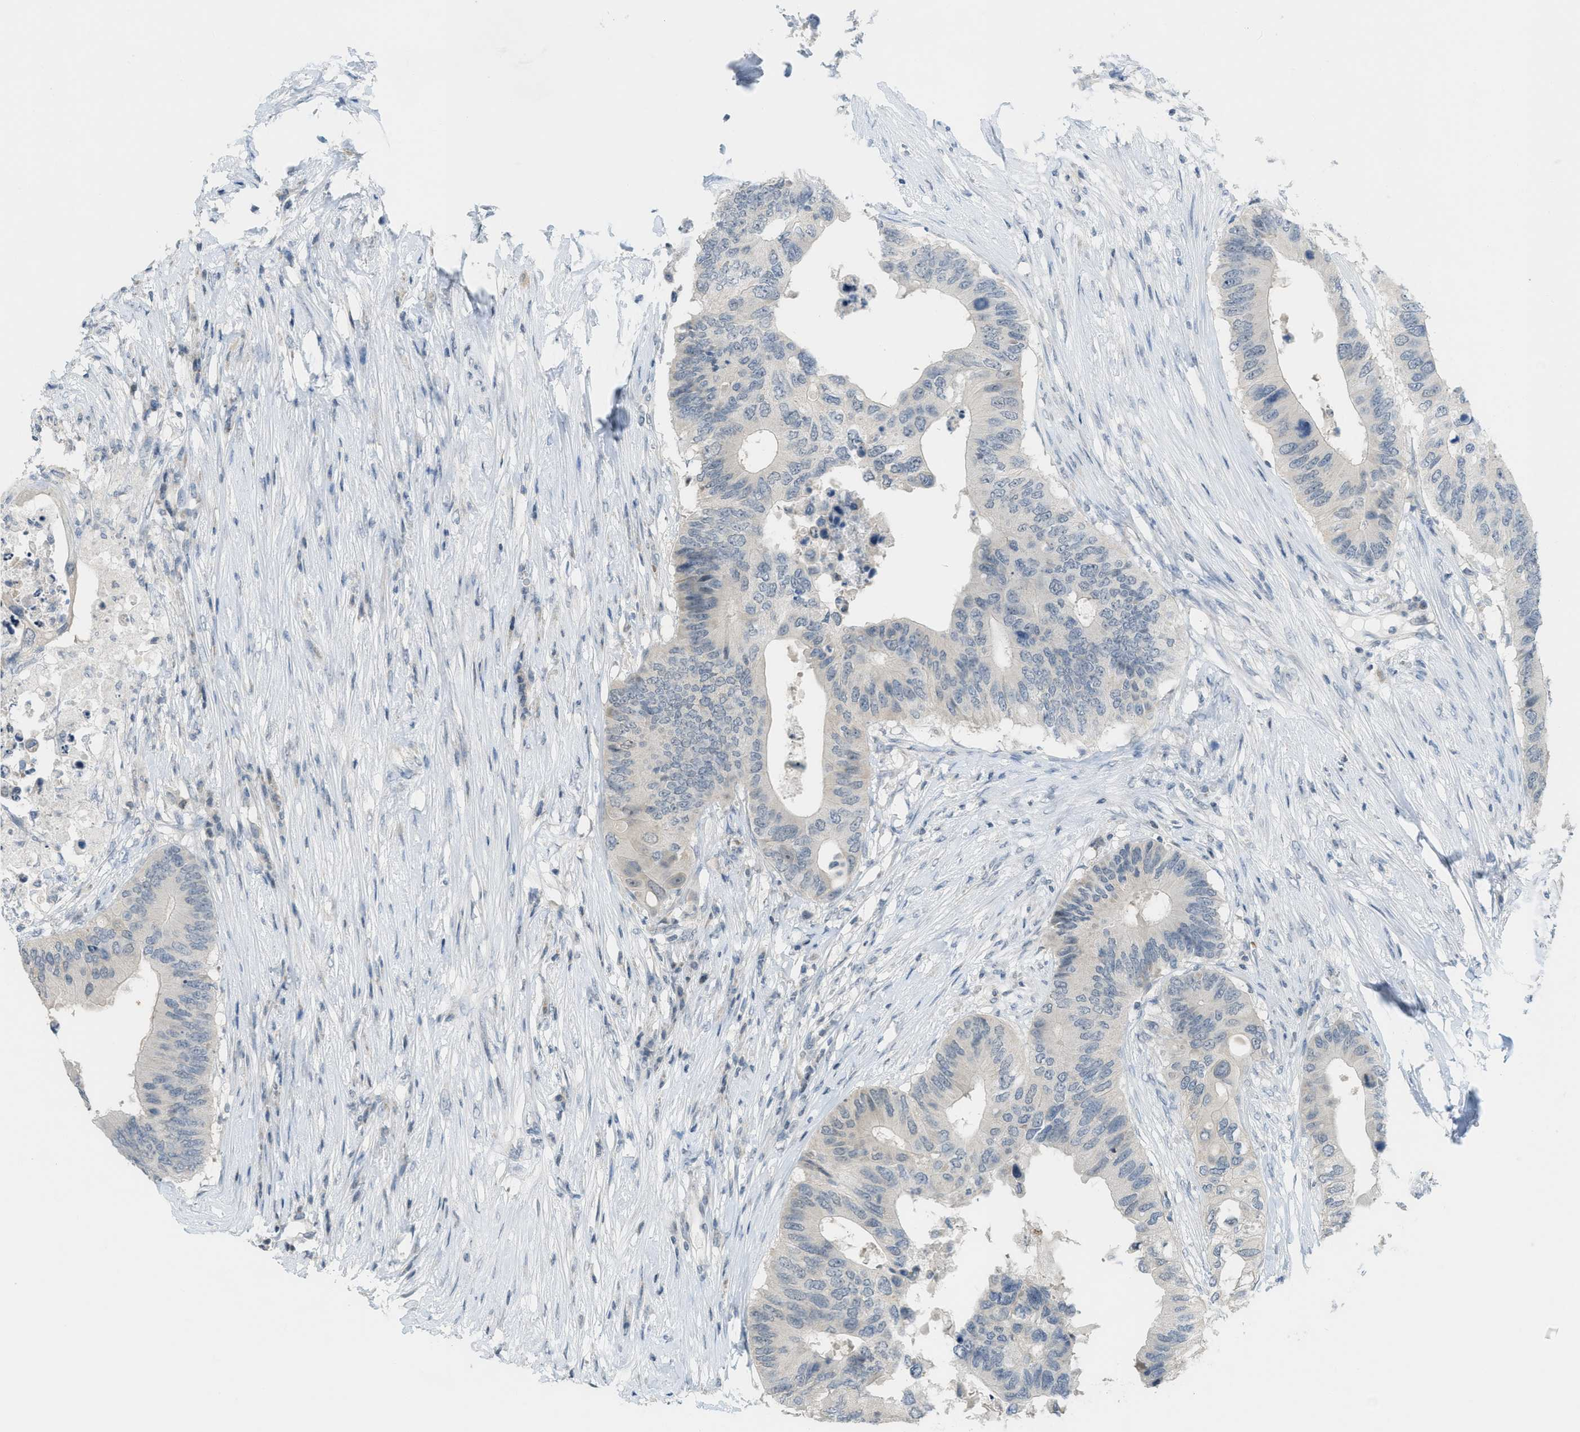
{"staining": {"intensity": "negative", "quantity": "none", "location": "none"}, "tissue": "colorectal cancer", "cell_type": "Tumor cells", "image_type": "cancer", "snomed": [{"axis": "morphology", "description": "Adenocarcinoma, NOS"}, {"axis": "topography", "description": "Colon"}], "caption": "Immunohistochemistry (IHC) micrograph of neoplastic tissue: human adenocarcinoma (colorectal) stained with DAB (3,3'-diaminobenzidine) displays no significant protein expression in tumor cells. (DAB (3,3'-diaminobenzidine) immunohistochemistry with hematoxylin counter stain).", "gene": "TXNDC2", "patient": {"sex": "male", "age": 71}}